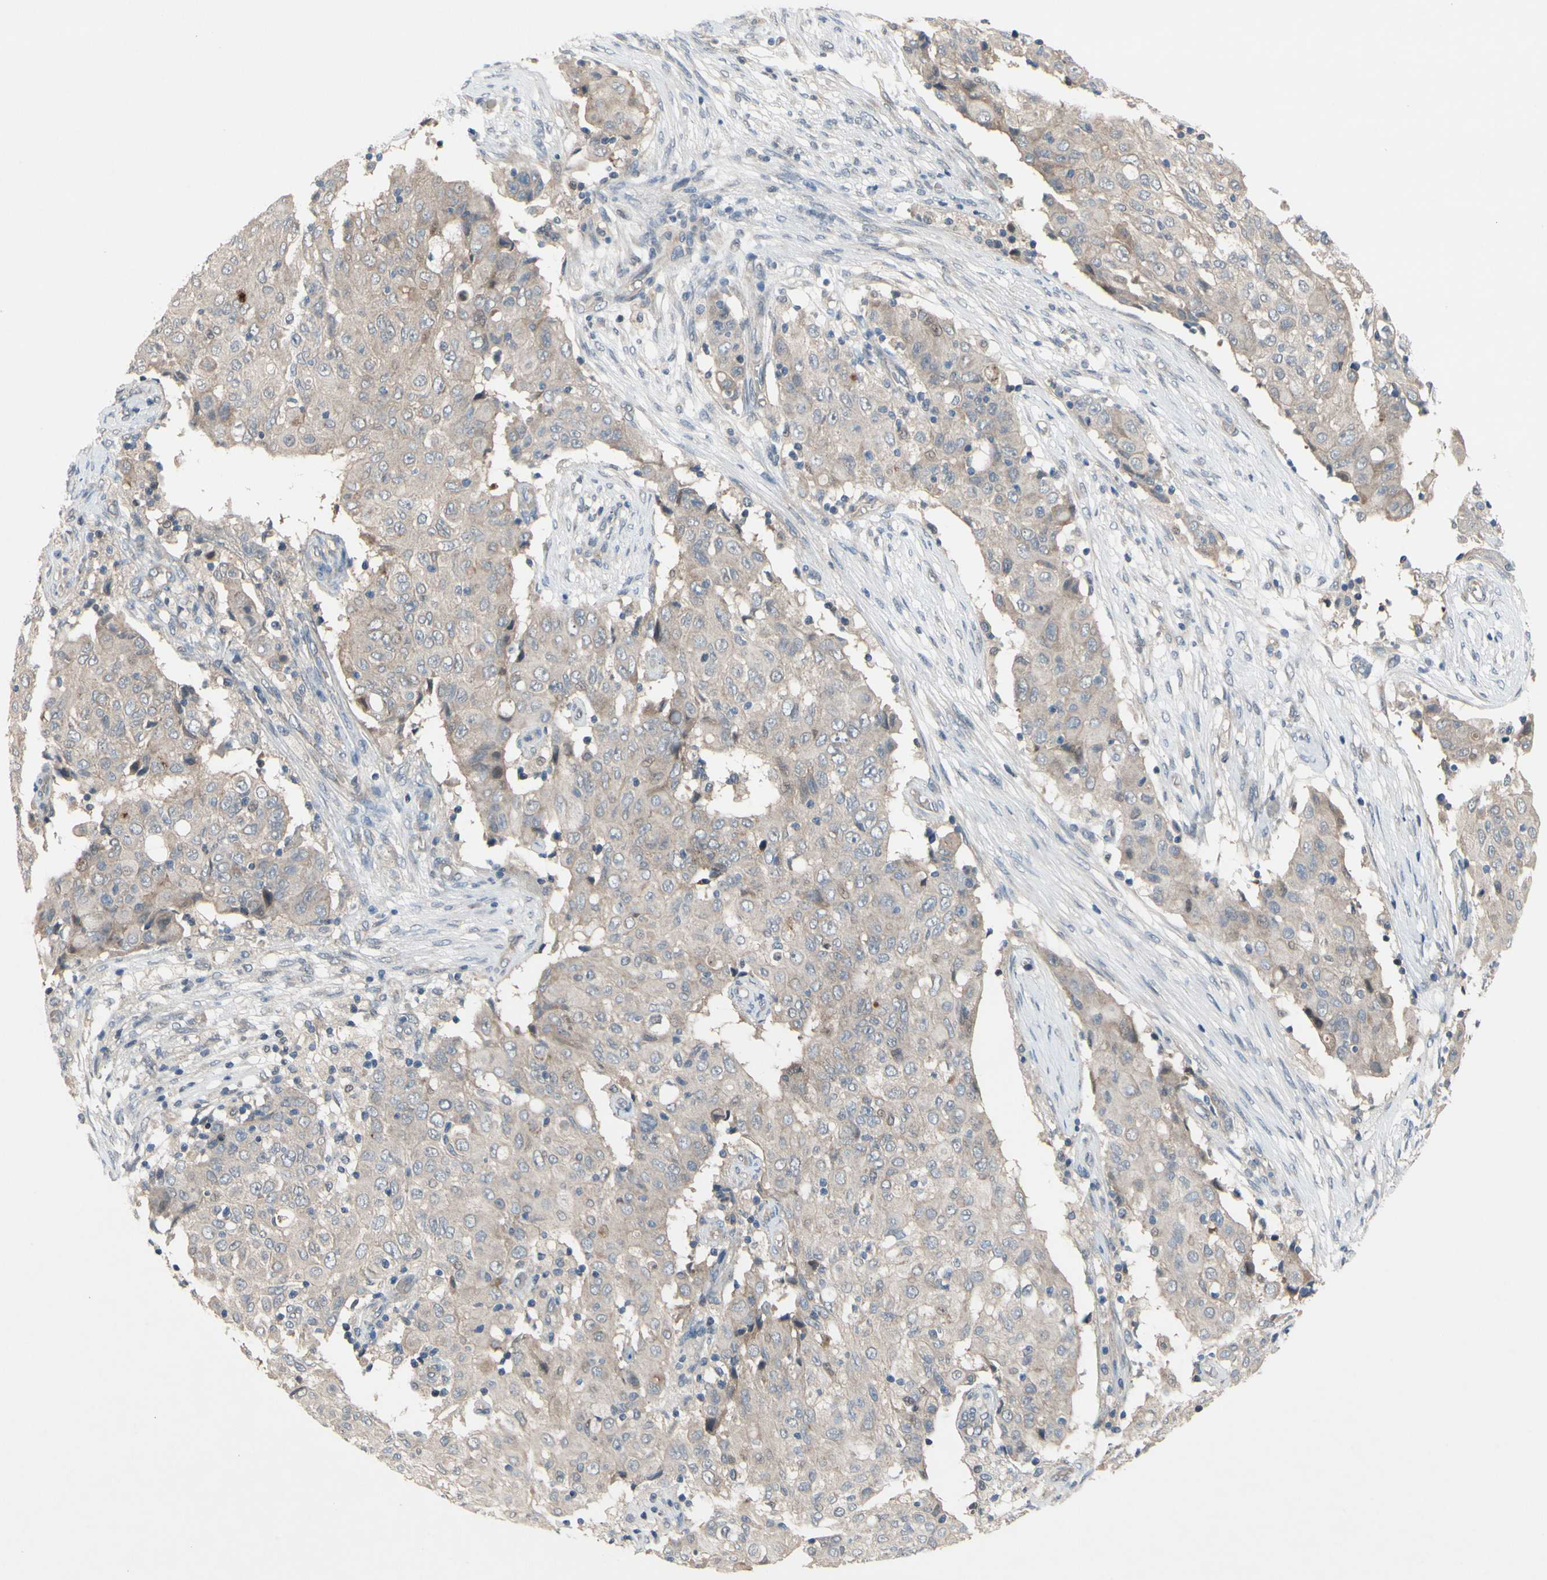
{"staining": {"intensity": "weak", "quantity": "25%-75%", "location": "cytoplasmic/membranous"}, "tissue": "ovarian cancer", "cell_type": "Tumor cells", "image_type": "cancer", "snomed": [{"axis": "morphology", "description": "Carcinoma, endometroid"}, {"axis": "topography", "description": "Ovary"}], "caption": "High-magnification brightfield microscopy of ovarian cancer (endometroid carcinoma) stained with DAB (3,3'-diaminobenzidine) (brown) and counterstained with hematoxylin (blue). tumor cells exhibit weak cytoplasmic/membranous staining is appreciated in about25%-75% of cells. Using DAB (3,3'-diaminobenzidine) (brown) and hematoxylin (blue) stains, captured at high magnification using brightfield microscopy.", "gene": "ICAM5", "patient": {"sex": "female", "age": 42}}